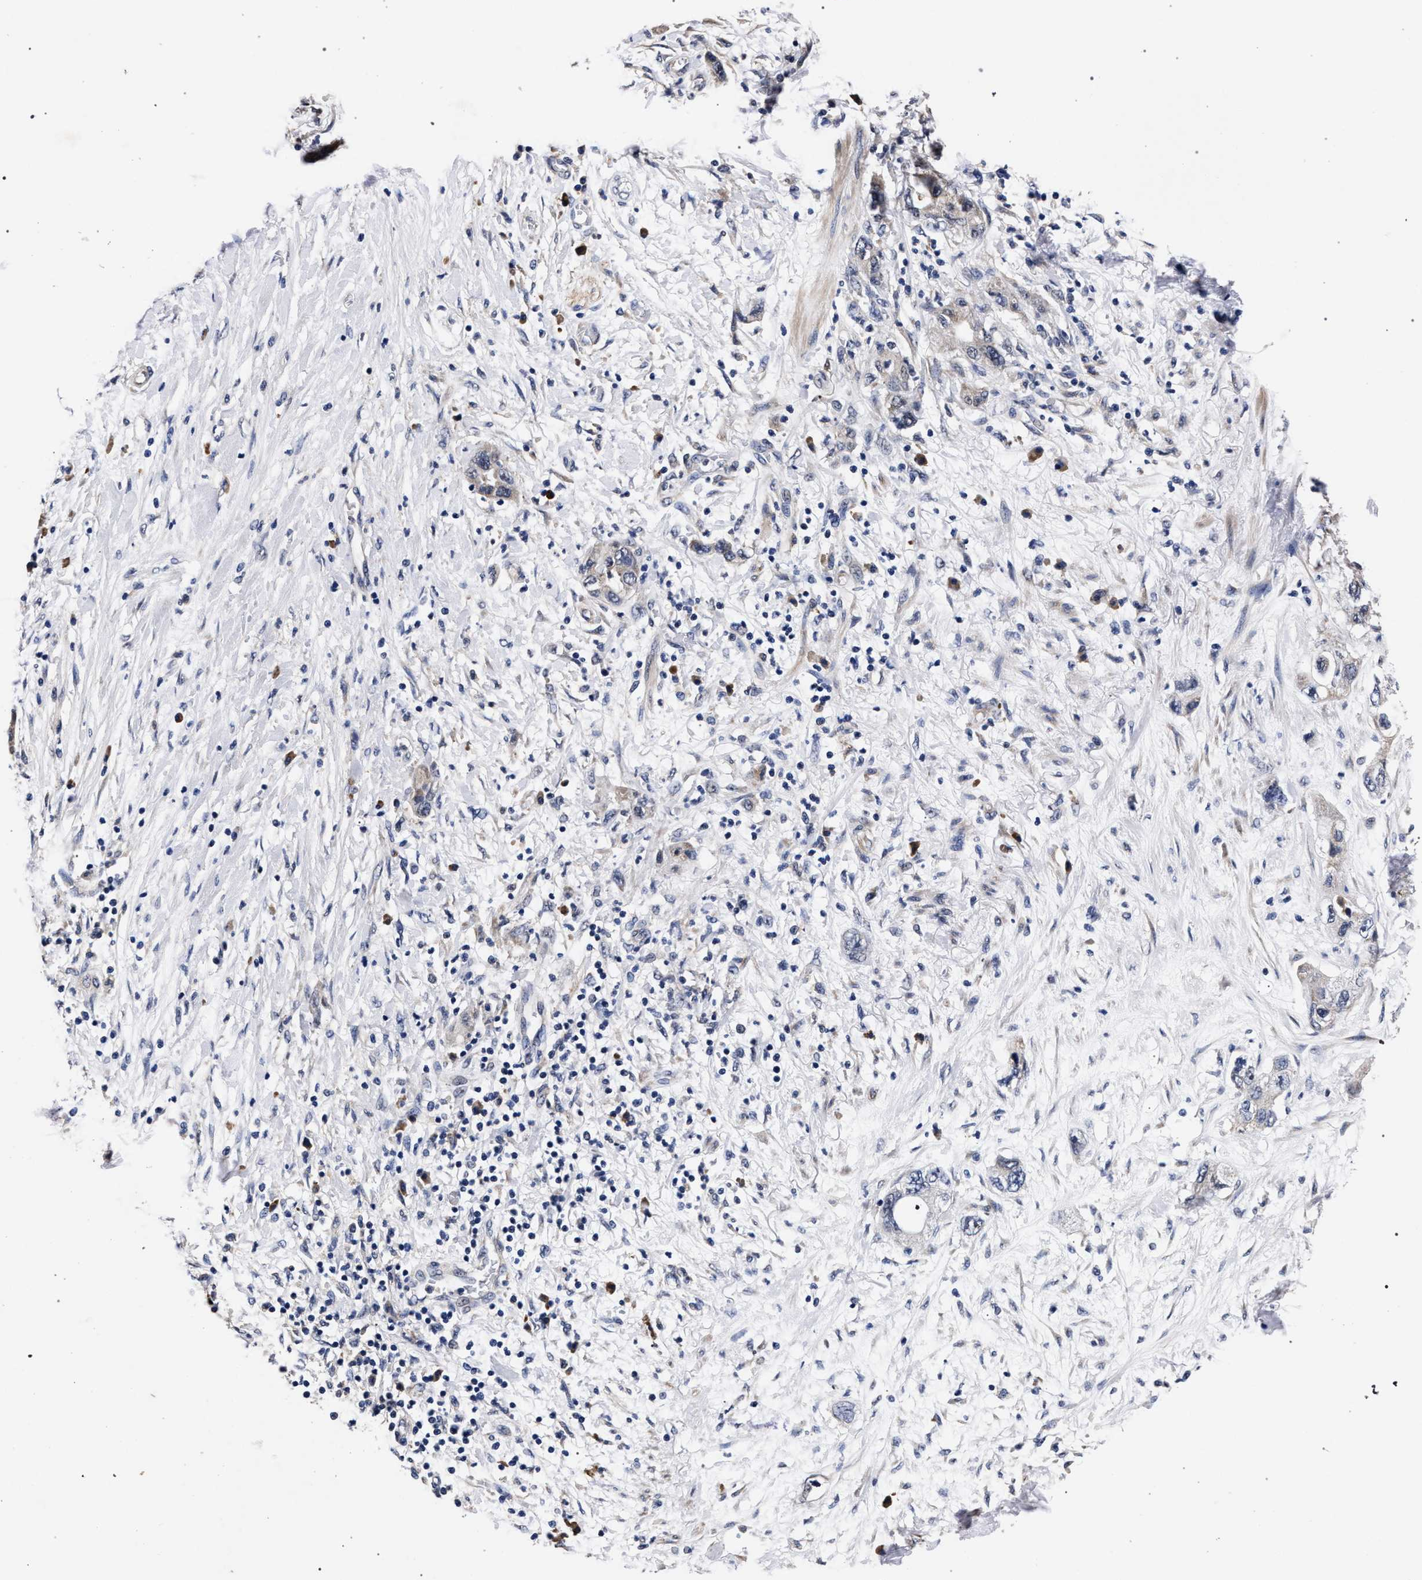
{"staining": {"intensity": "weak", "quantity": "<25%", "location": "cytoplasmic/membranous"}, "tissue": "pancreatic cancer", "cell_type": "Tumor cells", "image_type": "cancer", "snomed": [{"axis": "morphology", "description": "Adenocarcinoma, NOS"}, {"axis": "topography", "description": "Pancreas"}], "caption": "The histopathology image displays no staining of tumor cells in adenocarcinoma (pancreatic).", "gene": "CFAP95", "patient": {"sex": "female", "age": 73}}